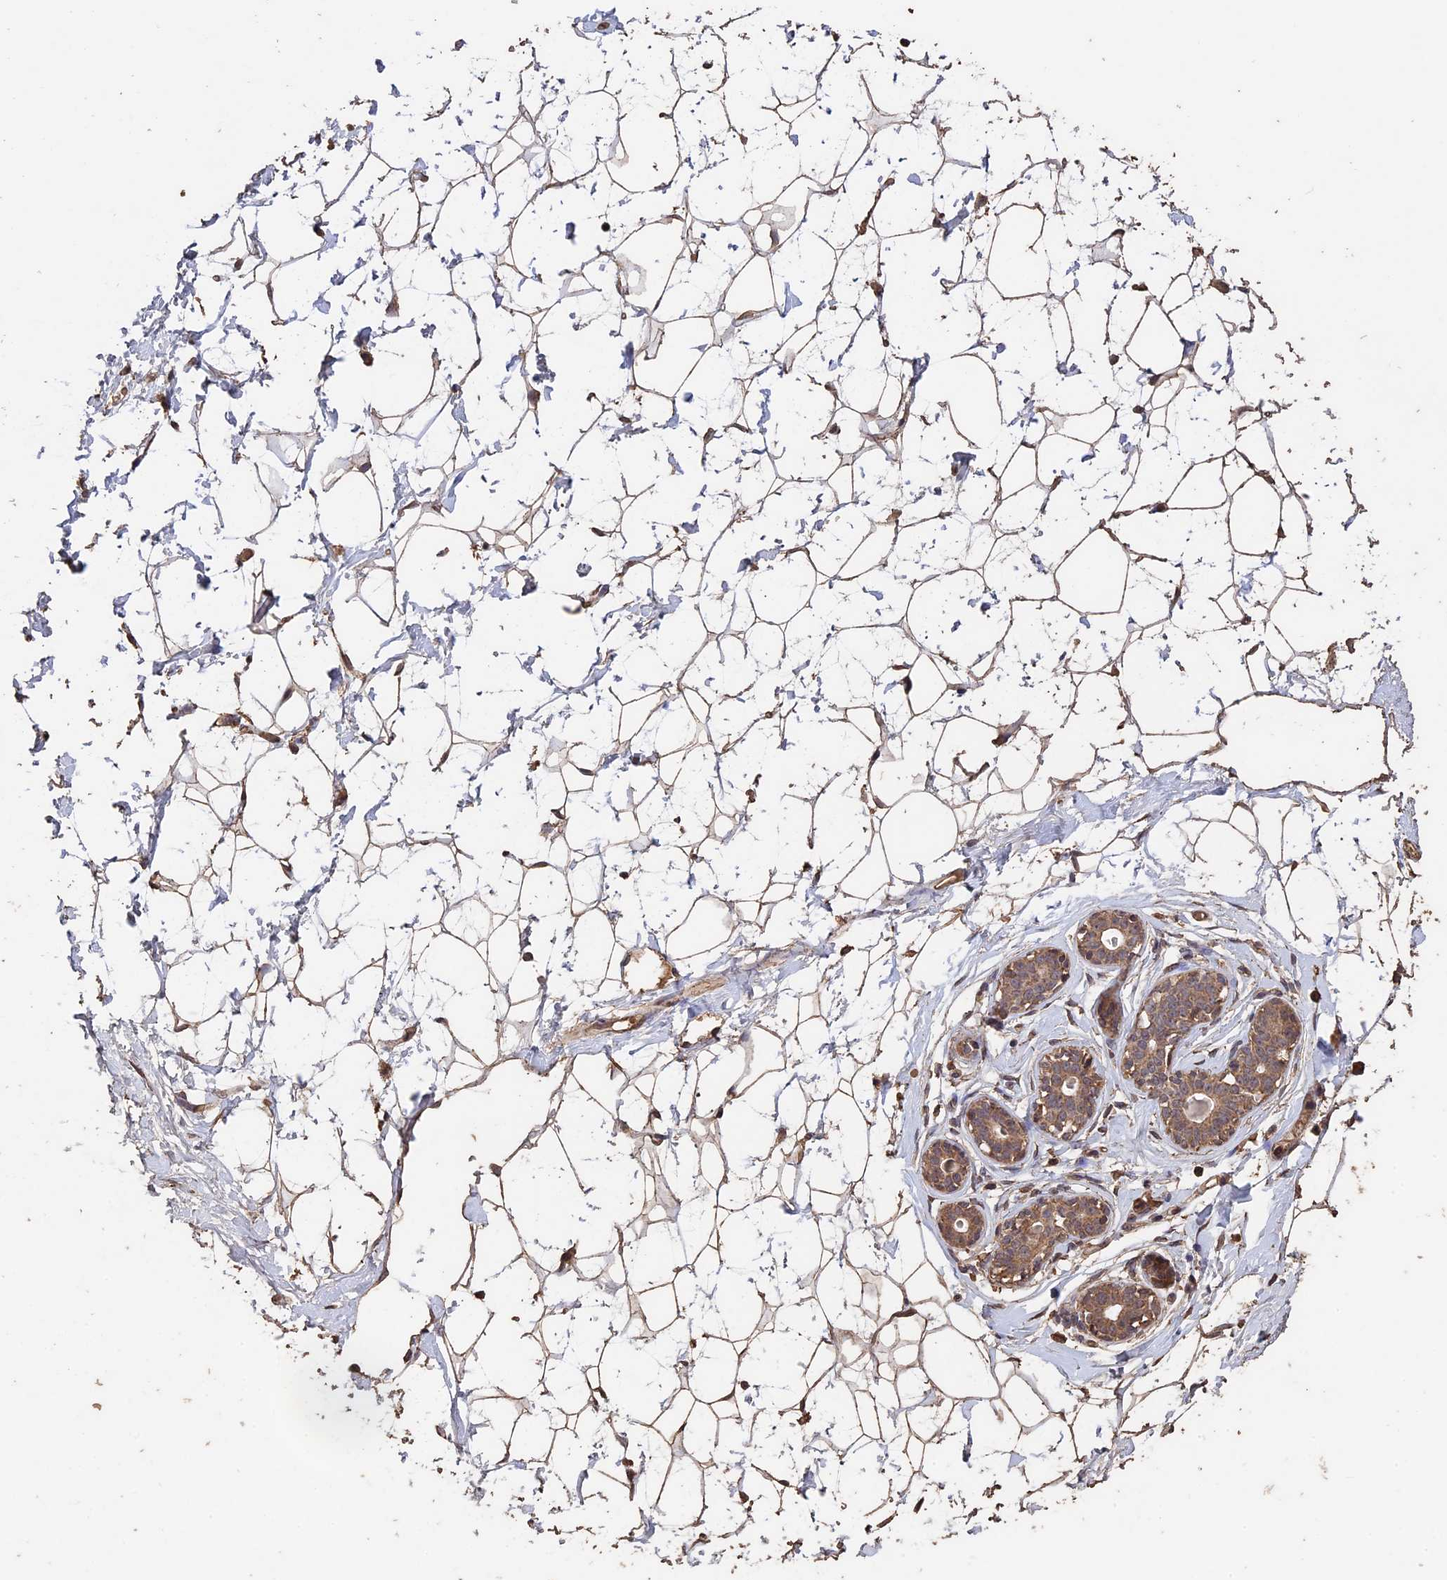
{"staining": {"intensity": "moderate", "quantity": ">75%", "location": "cytoplasmic/membranous"}, "tissue": "breast", "cell_type": "Adipocytes", "image_type": "normal", "snomed": [{"axis": "morphology", "description": "Normal tissue, NOS"}, {"axis": "morphology", "description": "Adenoma, NOS"}, {"axis": "topography", "description": "Breast"}], "caption": "High-power microscopy captured an IHC micrograph of normal breast, revealing moderate cytoplasmic/membranous expression in about >75% of adipocytes.", "gene": "HUNK", "patient": {"sex": "female", "age": 23}}